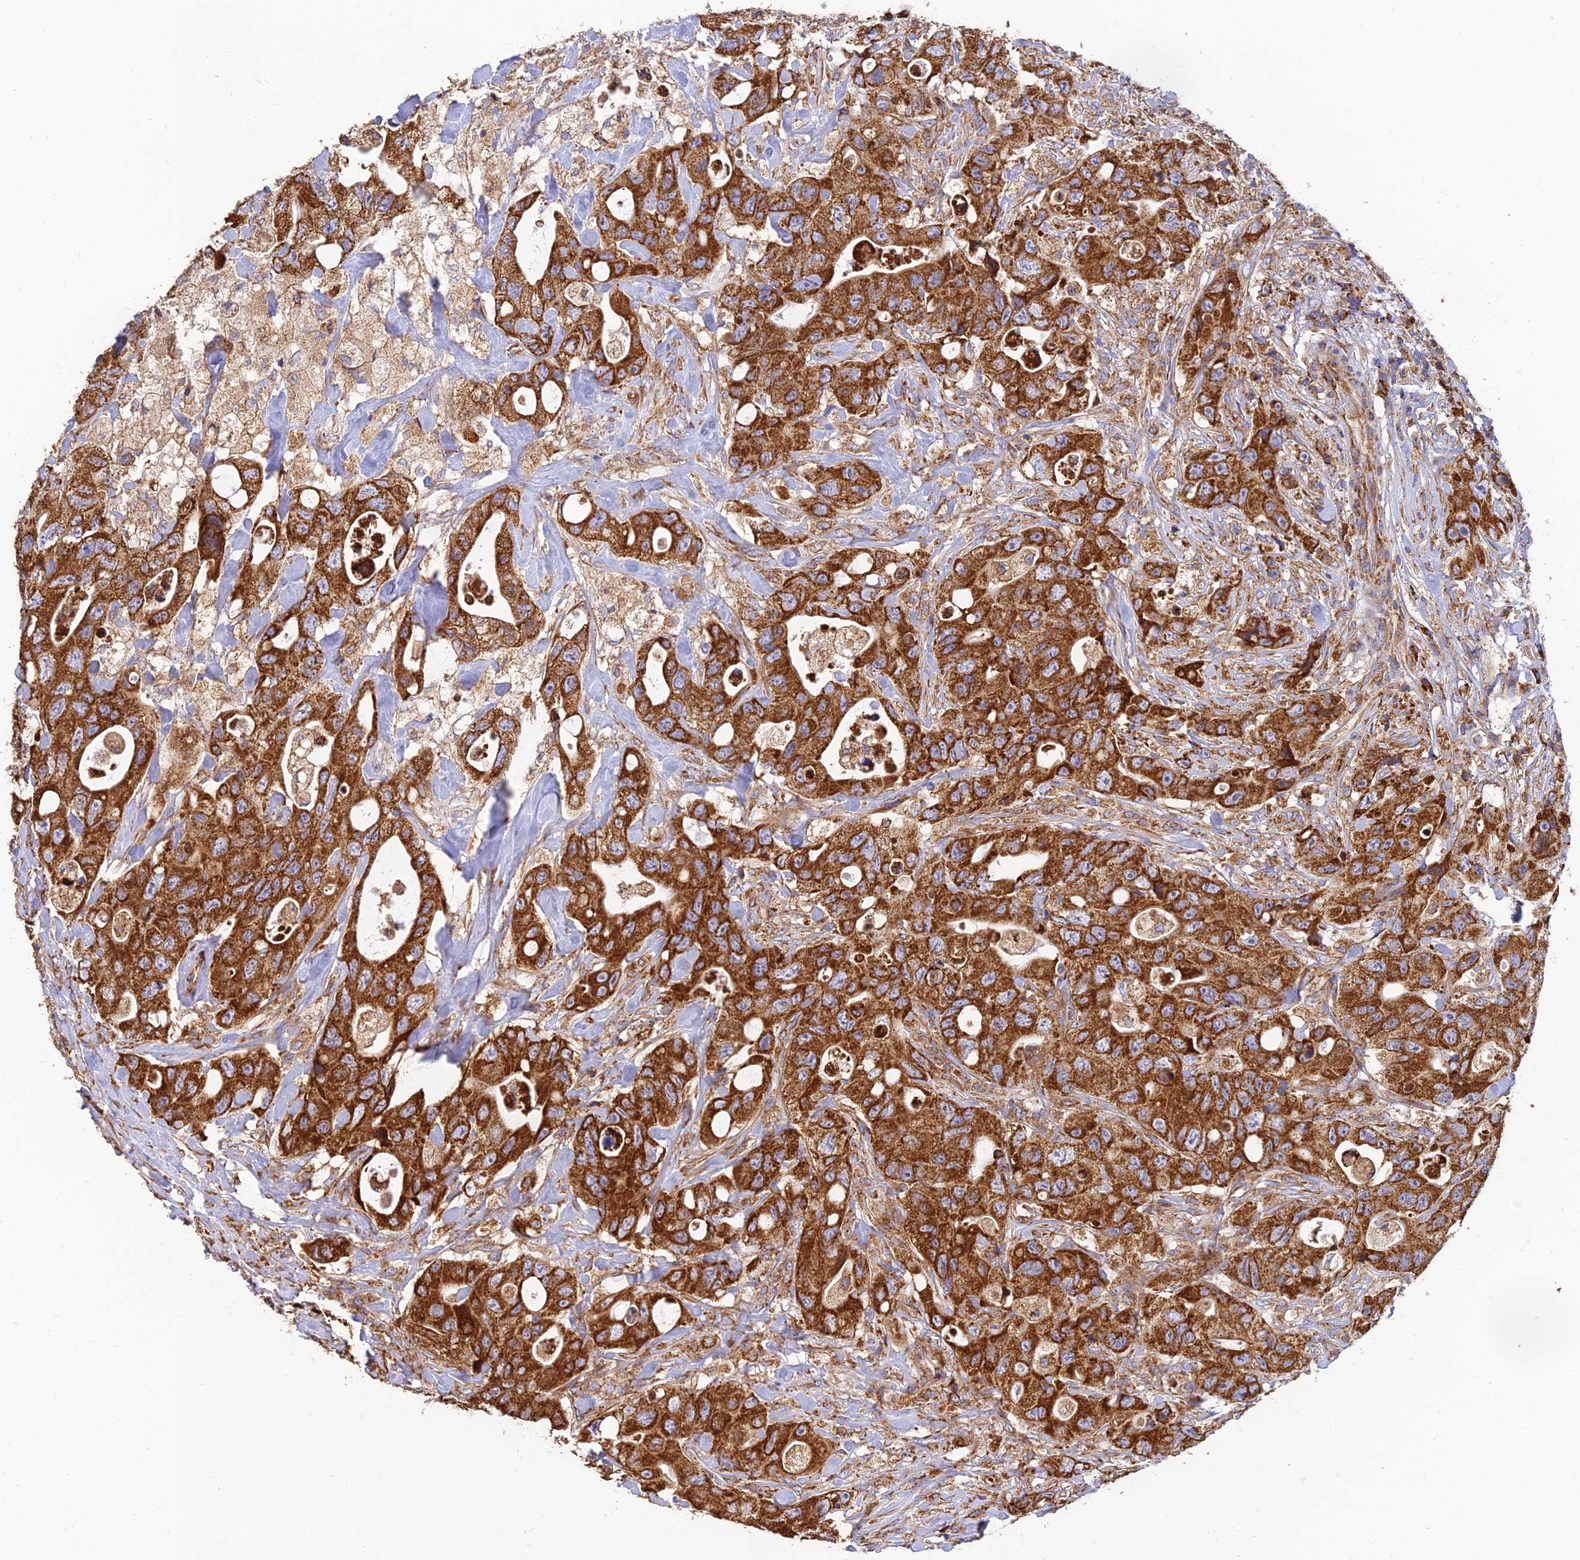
{"staining": {"intensity": "strong", "quantity": ">75%", "location": "cytoplasmic/membranous"}, "tissue": "colorectal cancer", "cell_type": "Tumor cells", "image_type": "cancer", "snomed": [{"axis": "morphology", "description": "Adenocarcinoma, NOS"}, {"axis": "topography", "description": "Colon"}], "caption": "The micrograph exhibits a brown stain indicating the presence of a protein in the cytoplasmic/membranous of tumor cells in colorectal cancer.", "gene": "THUMPD2", "patient": {"sex": "female", "age": 46}}